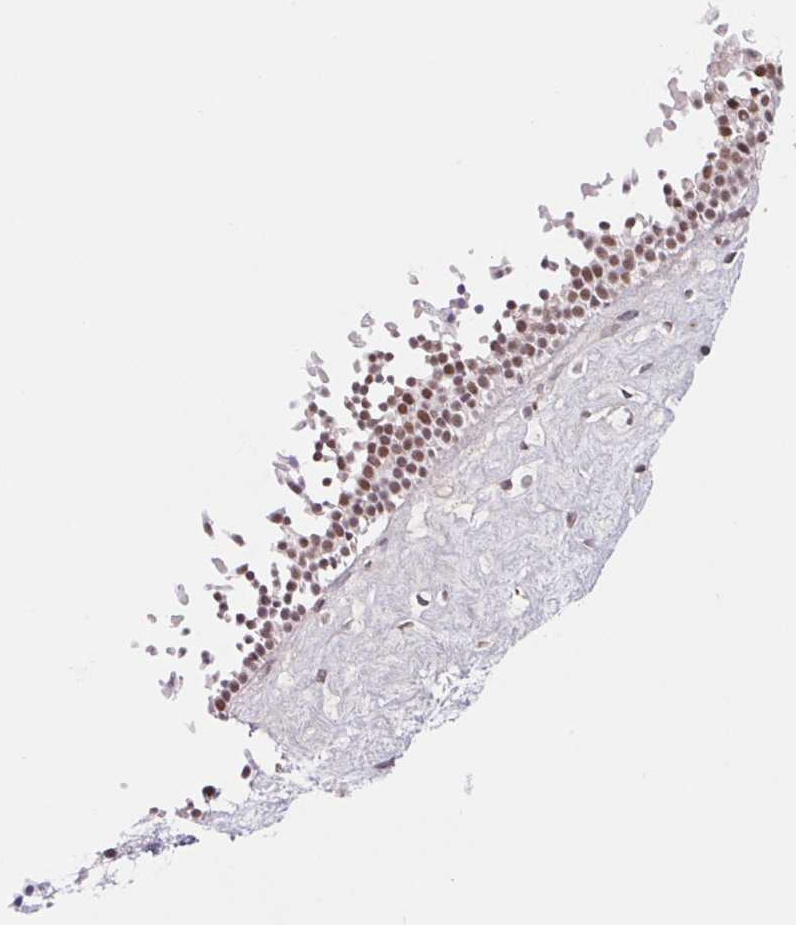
{"staining": {"intensity": "moderate", "quantity": ">75%", "location": "nuclear"}, "tissue": "nasopharynx", "cell_type": "Respiratory epithelial cells", "image_type": "normal", "snomed": [{"axis": "morphology", "description": "Normal tissue, NOS"}, {"axis": "topography", "description": "Nasopharynx"}], "caption": "This micrograph demonstrates IHC staining of benign human nasopharynx, with medium moderate nuclear expression in approximately >75% of respiratory epithelial cells.", "gene": "TRERF1", "patient": {"sex": "male", "age": 69}}